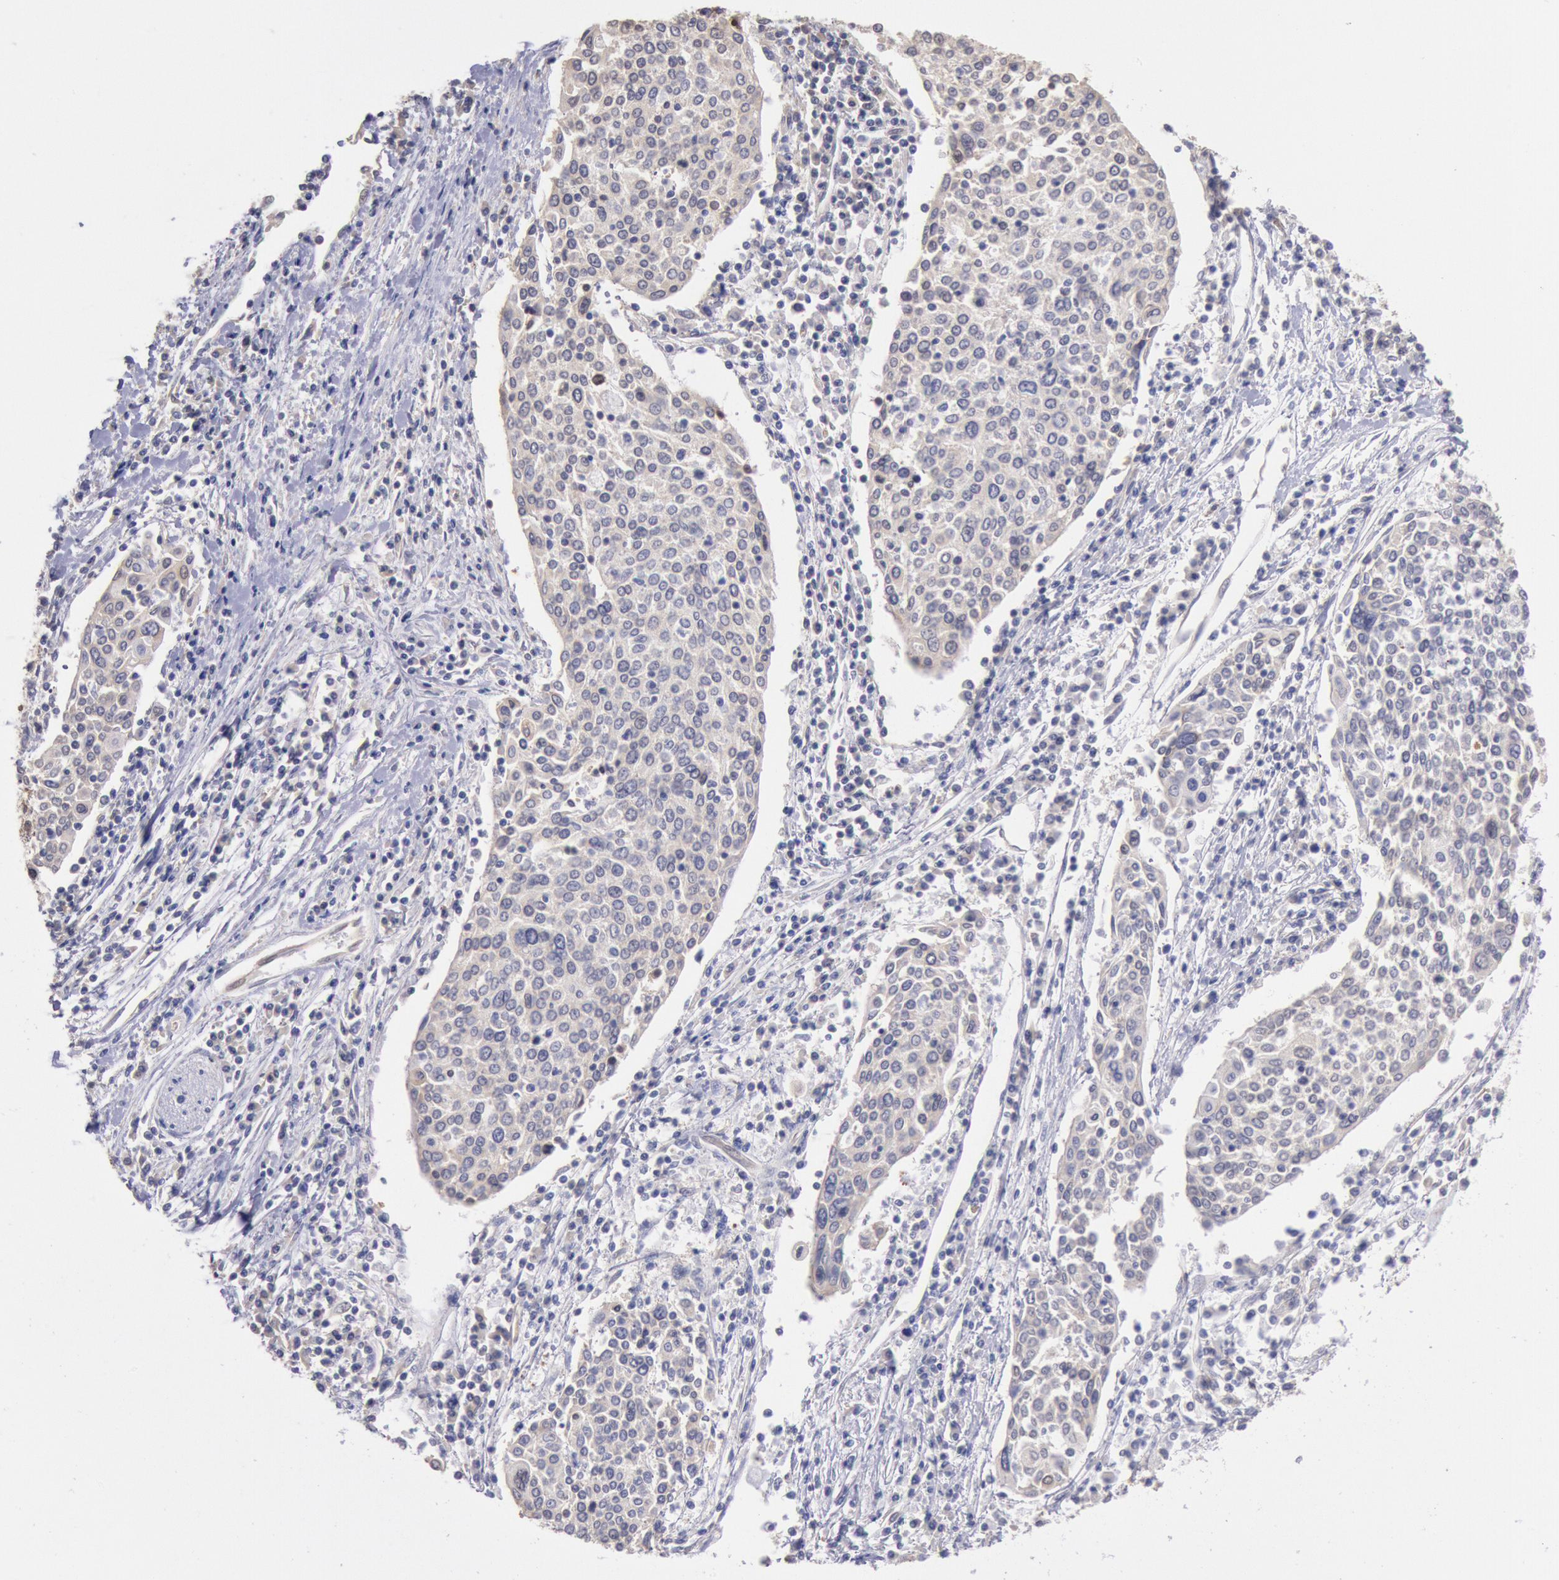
{"staining": {"intensity": "weak", "quantity": ">75%", "location": "cytoplasmic/membranous"}, "tissue": "cervical cancer", "cell_type": "Tumor cells", "image_type": "cancer", "snomed": [{"axis": "morphology", "description": "Squamous cell carcinoma, NOS"}, {"axis": "topography", "description": "Cervix"}], "caption": "IHC histopathology image of human squamous cell carcinoma (cervical) stained for a protein (brown), which displays low levels of weak cytoplasmic/membranous positivity in approximately >75% of tumor cells.", "gene": "DRG1", "patient": {"sex": "female", "age": 40}}